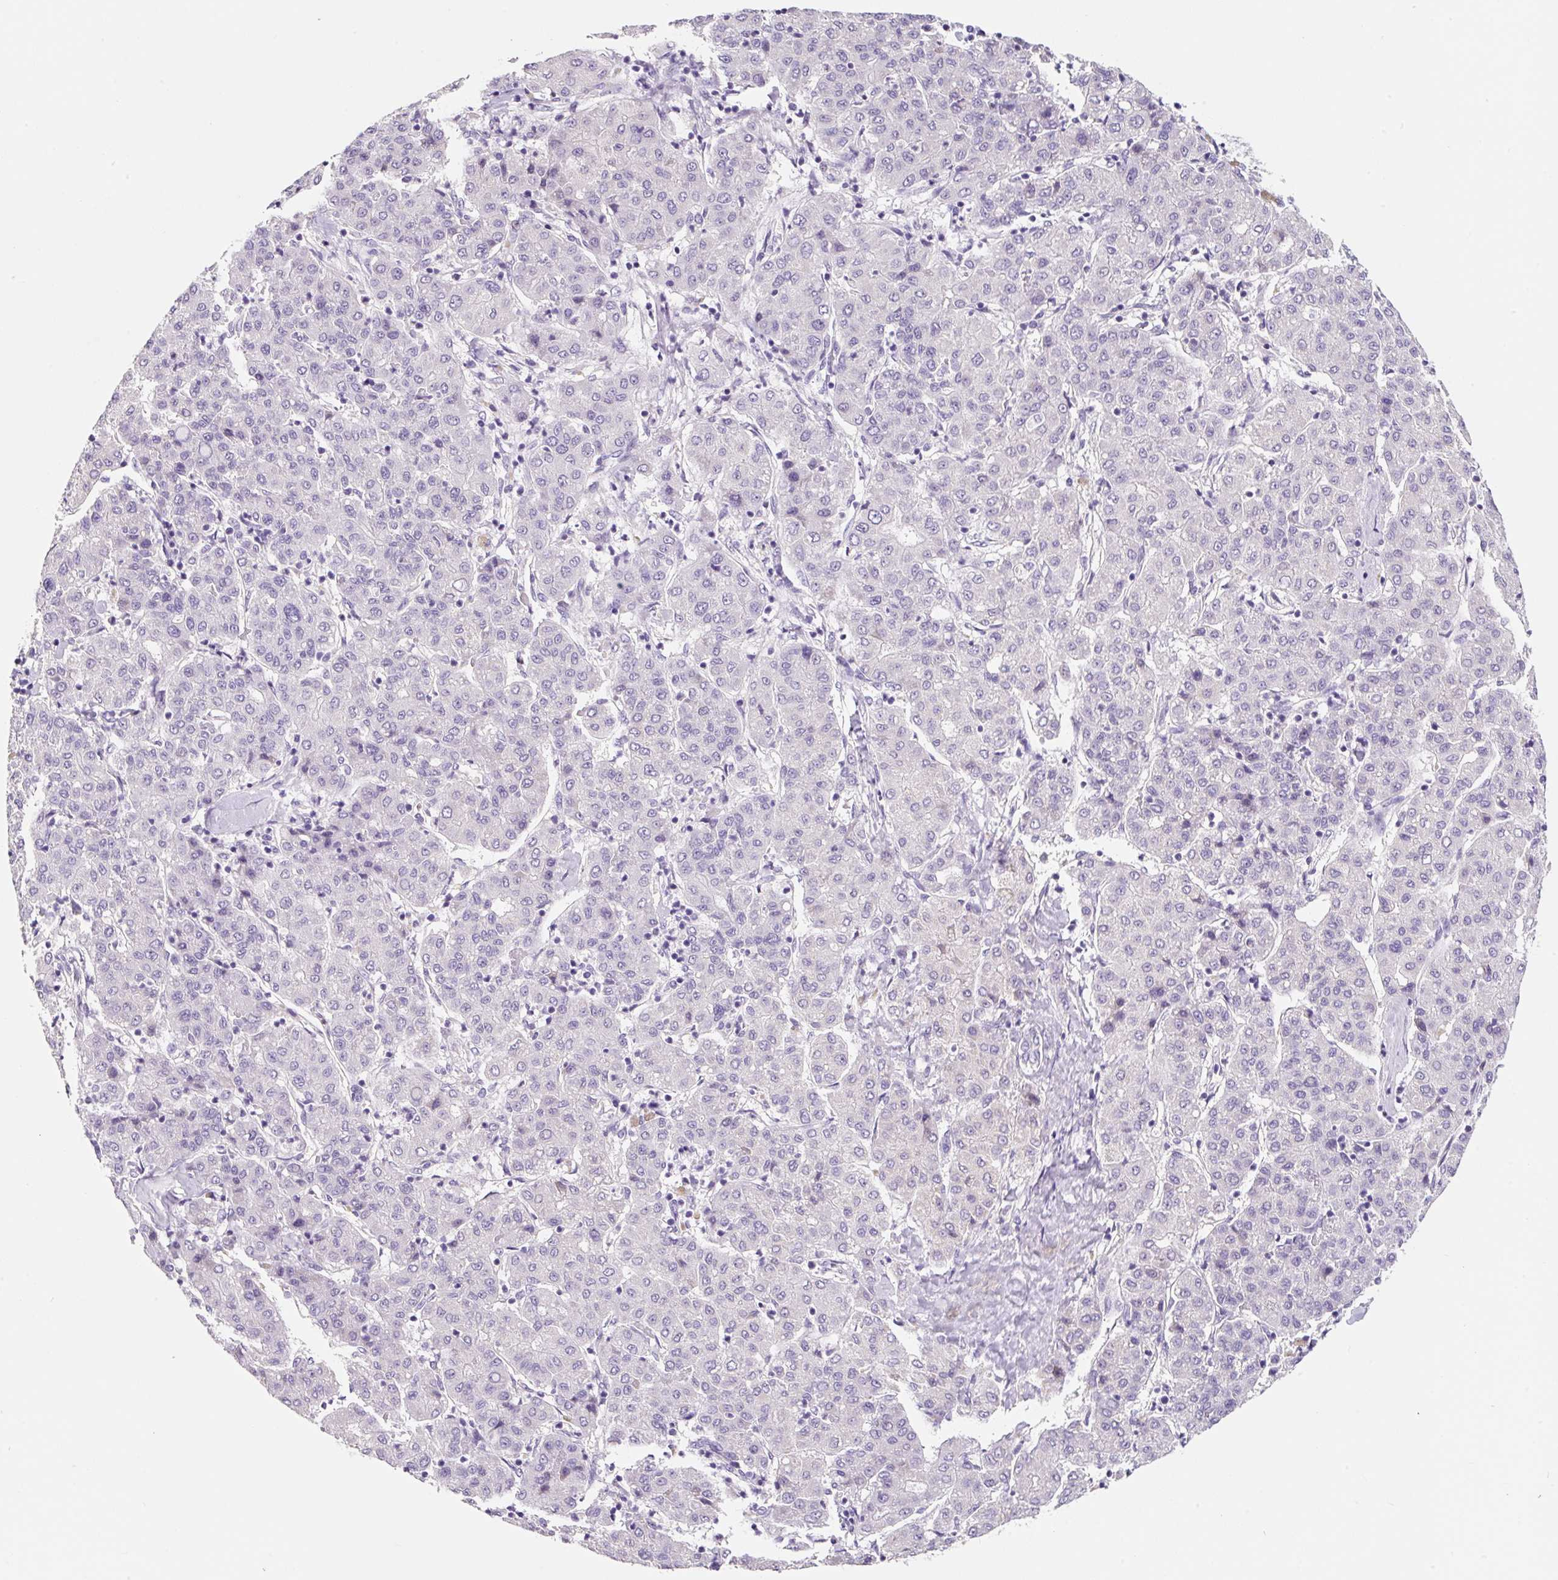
{"staining": {"intensity": "negative", "quantity": "none", "location": "none"}, "tissue": "liver cancer", "cell_type": "Tumor cells", "image_type": "cancer", "snomed": [{"axis": "morphology", "description": "Carcinoma, Hepatocellular, NOS"}, {"axis": "topography", "description": "Liver"}], "caption": "There is no significant expression in tumor cells of hepatocellular carcinoma (liver). (DAB immunohistochemistry with hematoxylin counter stain).", "gene": "SYP", "patient": {"sex": "male", "age": 65}}